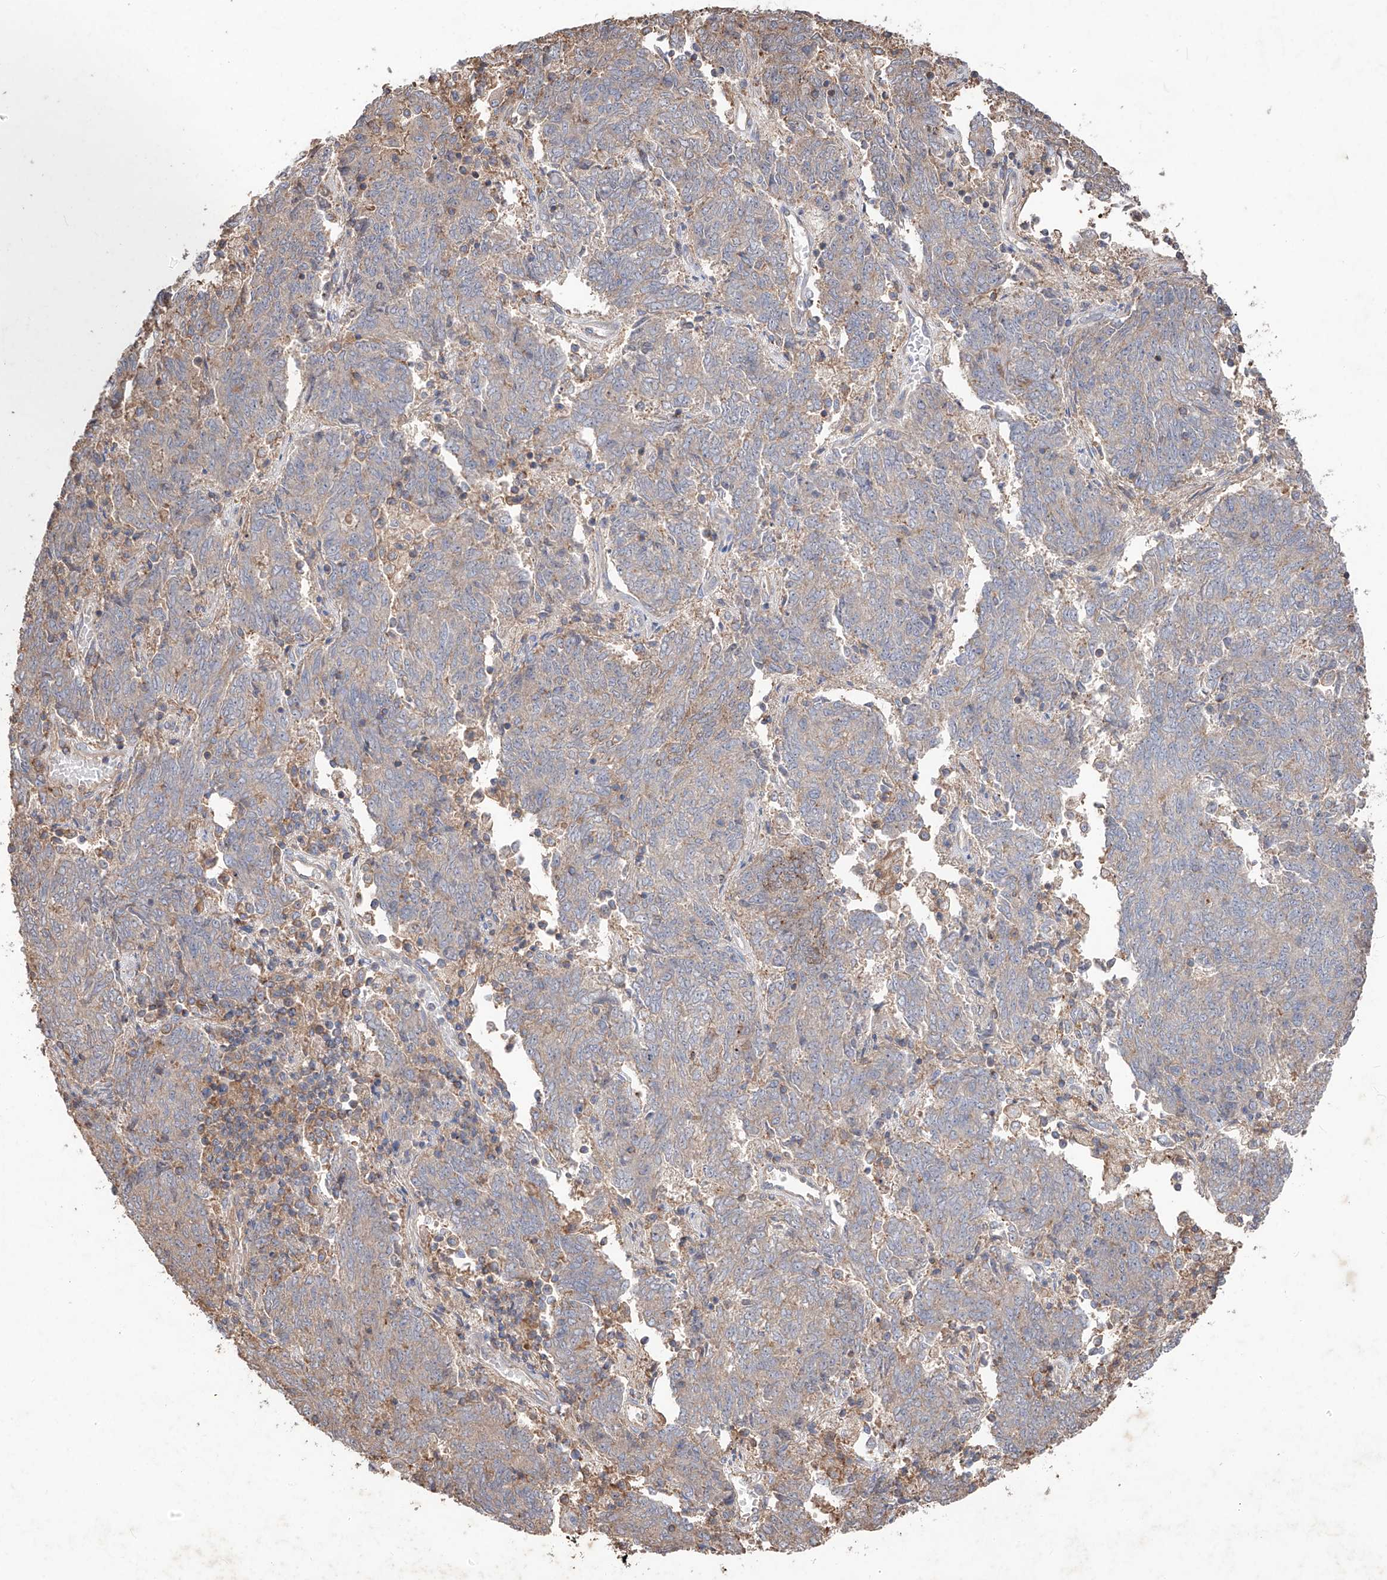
{"staining": {"intensity": "weak", "quantity": "<25%", "location": "cytoplasmic/membranous"}, "tissue": "endometrial cancer", "cell_type": "Tumor cells", "image_type": "cancer", "snomed": [{"axis": "morphology", "description": "Adenocarcinoma, NOS"}, {"axis": "topography", "description": "Endometrium"}], "caption": "This is a photomicrograph of immunohistochemistry staining of endometrial cancer, which shows no positivity in tumor cells.", "gene": "EDN1", "patient": {"sex": "female", "age": 80}}